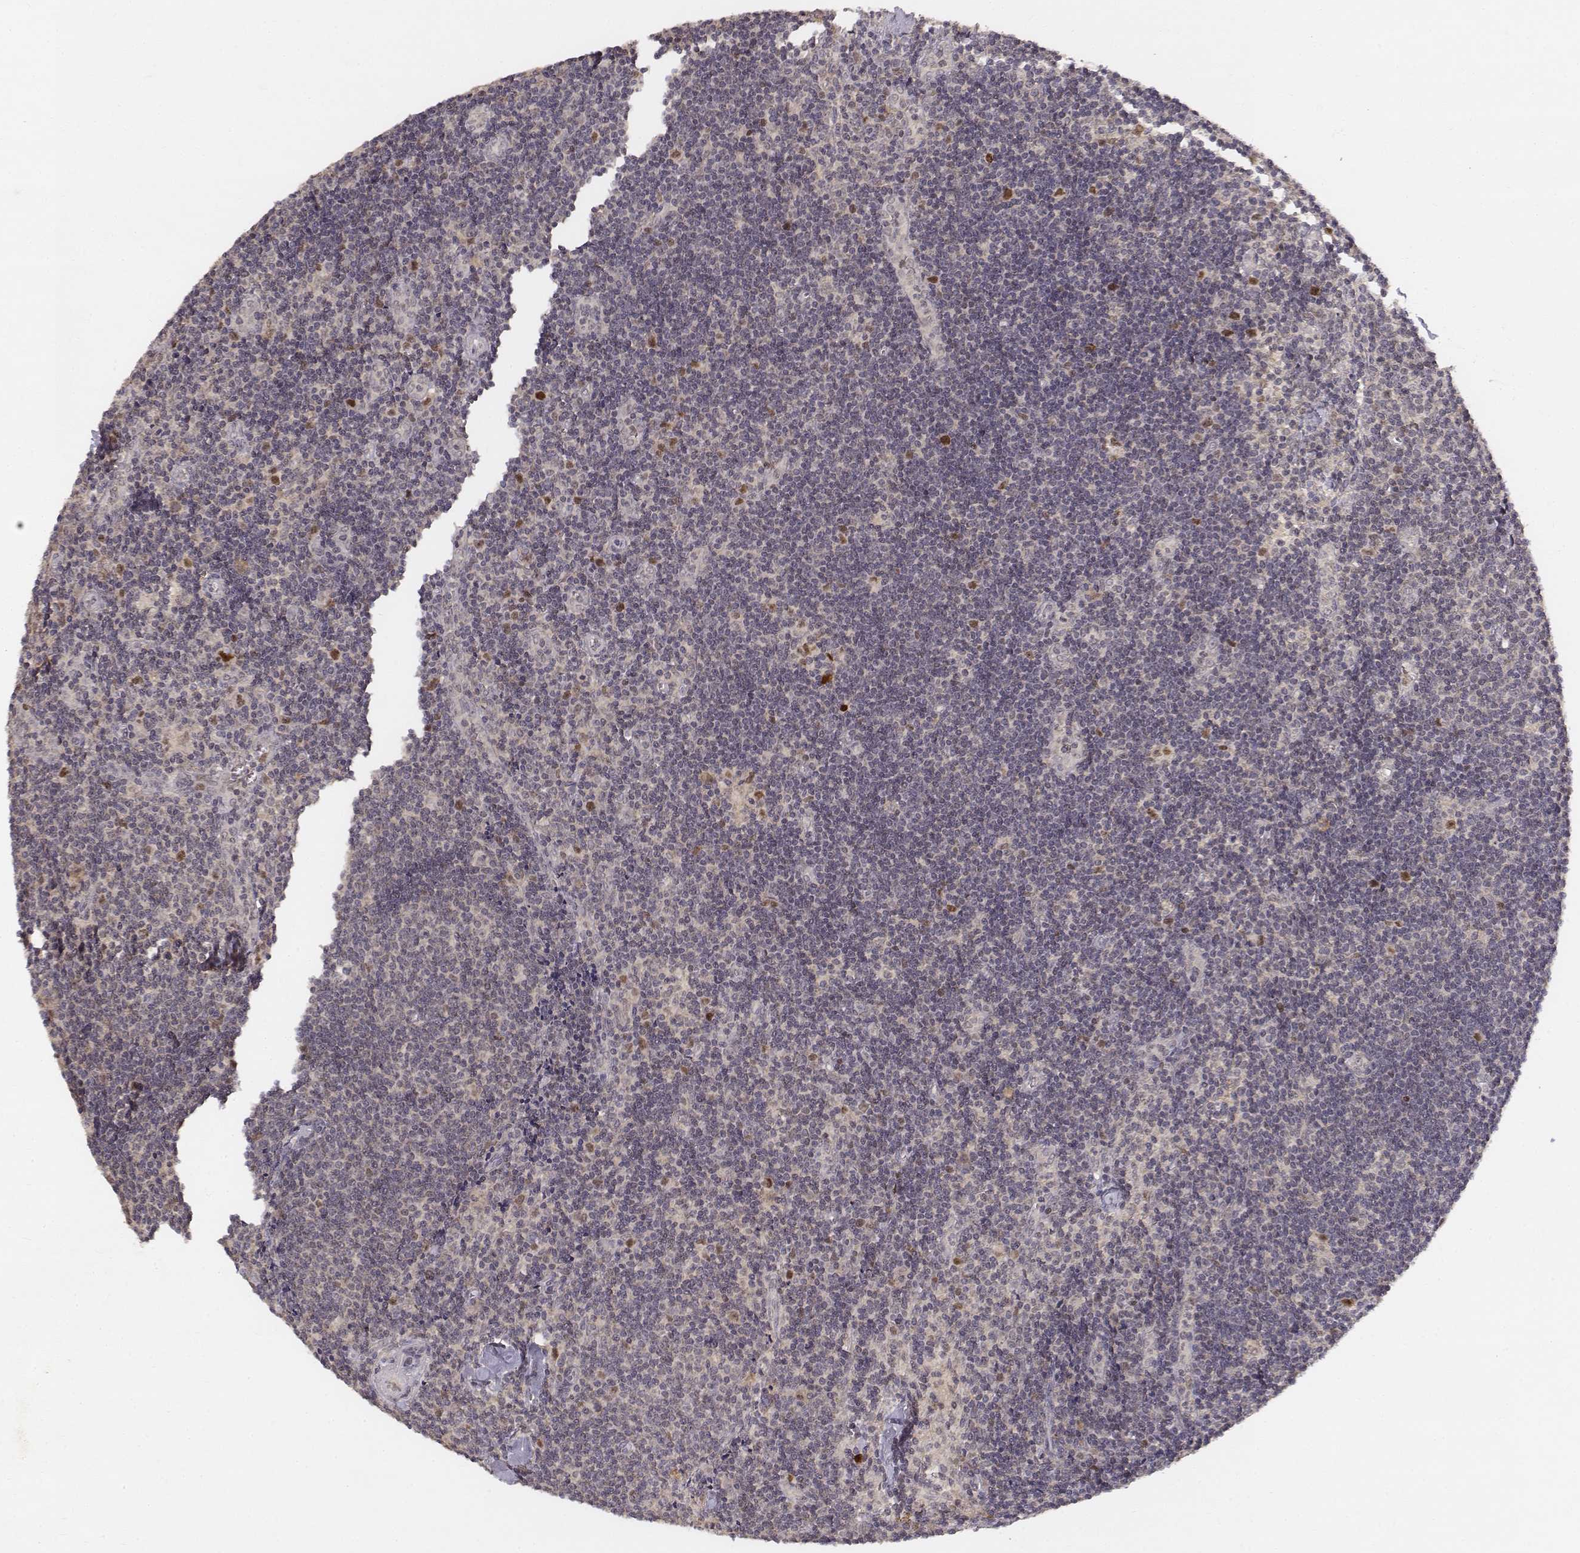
{"staining": {"intensity": "moderate", "quantity": "<25%", "location": "nuclear"}, "tissue": "lymph node", "cell_type": "Non-germinal center cells", "image_type": "normal", "snomed": [{"axis": "morphology", "description": "Normal tissue, NOS"}, {"axis": "topography", "description": "Lymph node"}], "caption": "The histopathology image reveals immunohistochemical staining of benign lymph node. There is moderate nuclear expression is present in approximately <25% of non-germinal center cells.", "gene": "FANCD2", "patient": {"sex": "female", "age": 52}}